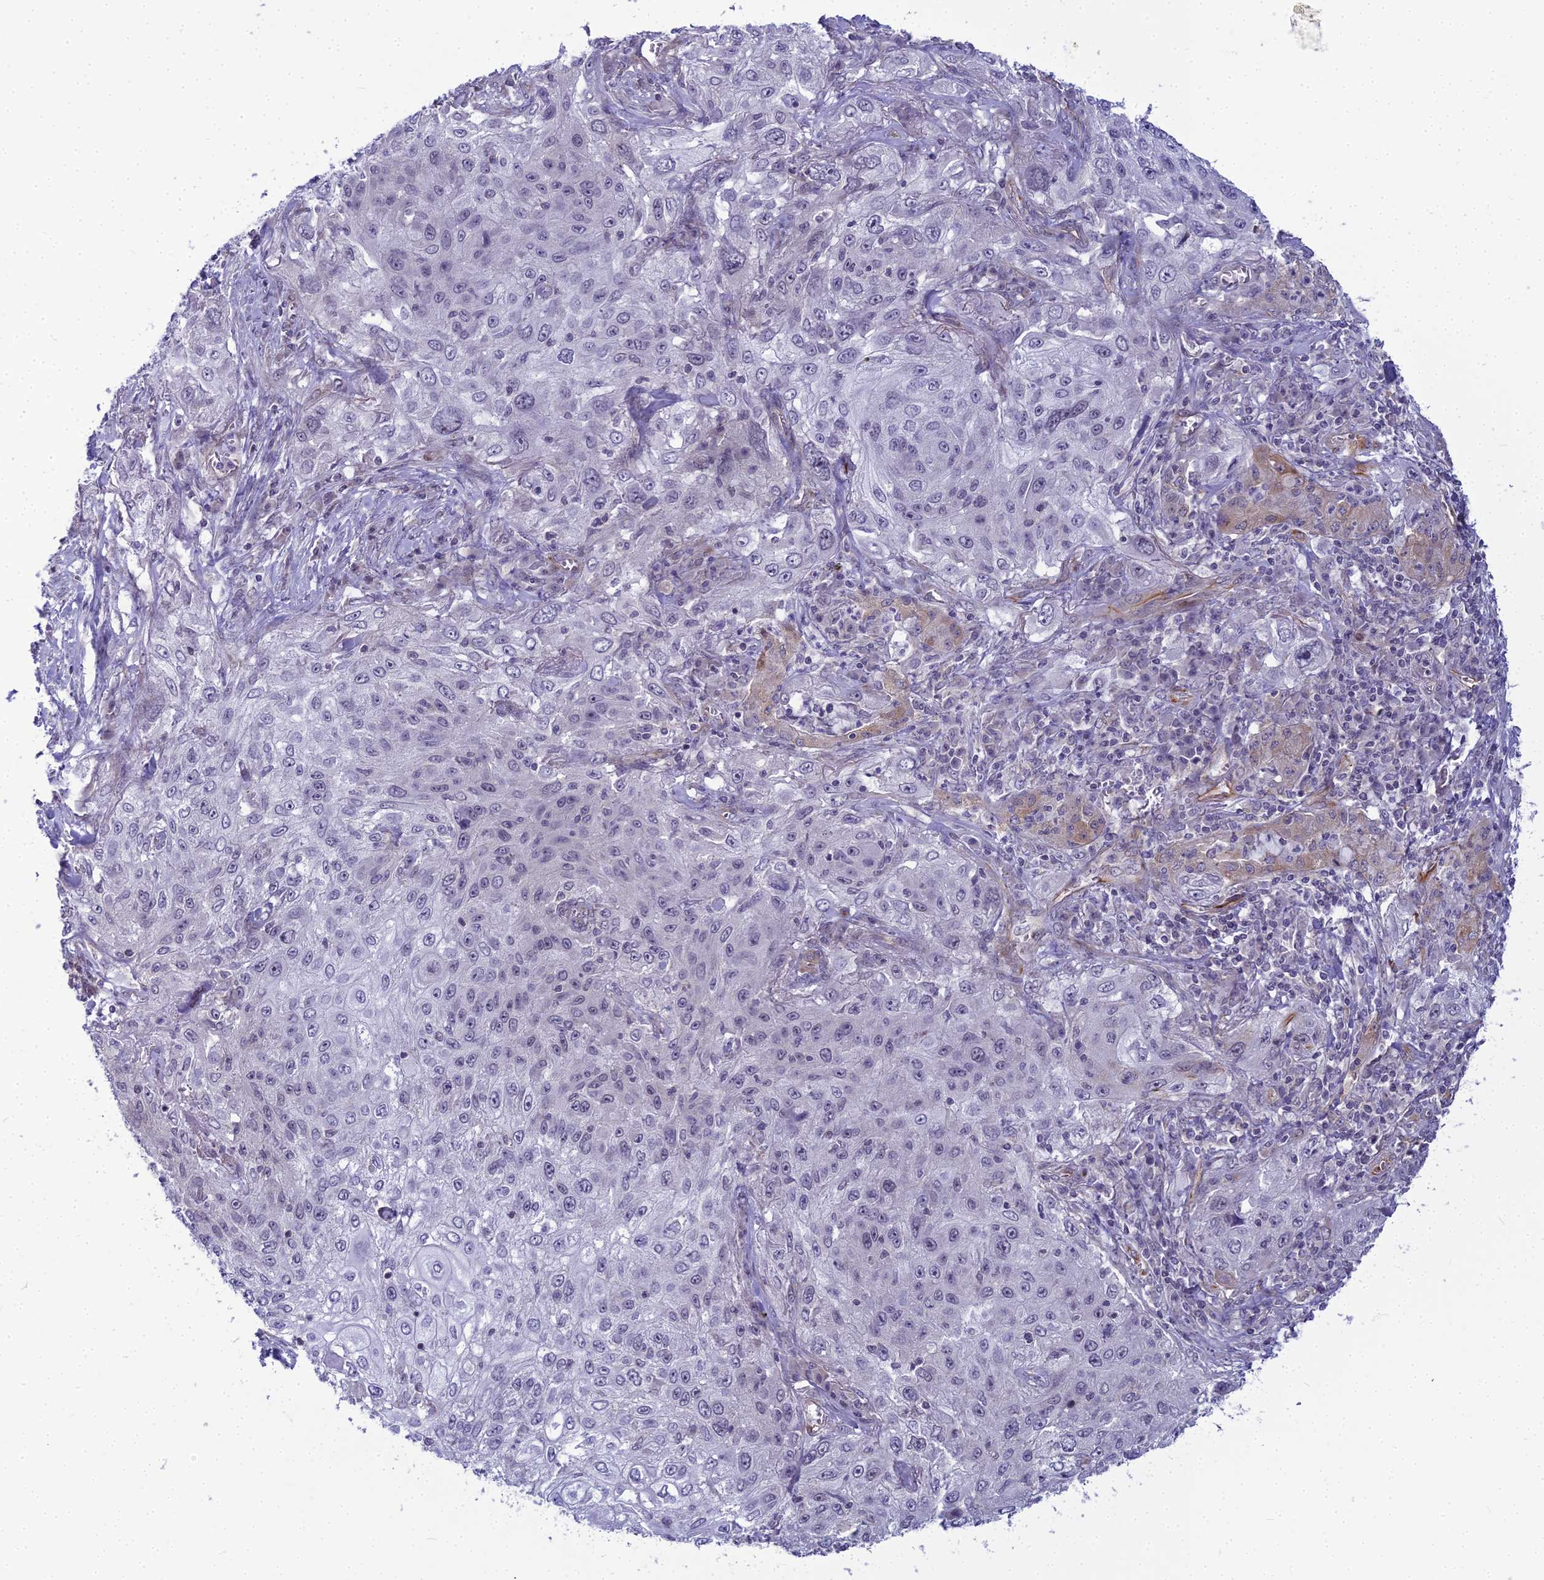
{"staining": {"intensity": "negative", "quantity": "none", "location": "none"}, "tissue": "lung cancer", "cell_type": "Tumor cells", "image_type": "cancer", "snomed": [{"axis": "morphology", "description": "Squamous cell carcinoma, NOS"}, {"axis": "topography", "description": "Lung"}], "caption": "Lung cancer was stained to show a protein in brown. There is no significant positivity in tumor cells.", "gene": "RGL3", "patient": {"sex": "female", "age": 69}}